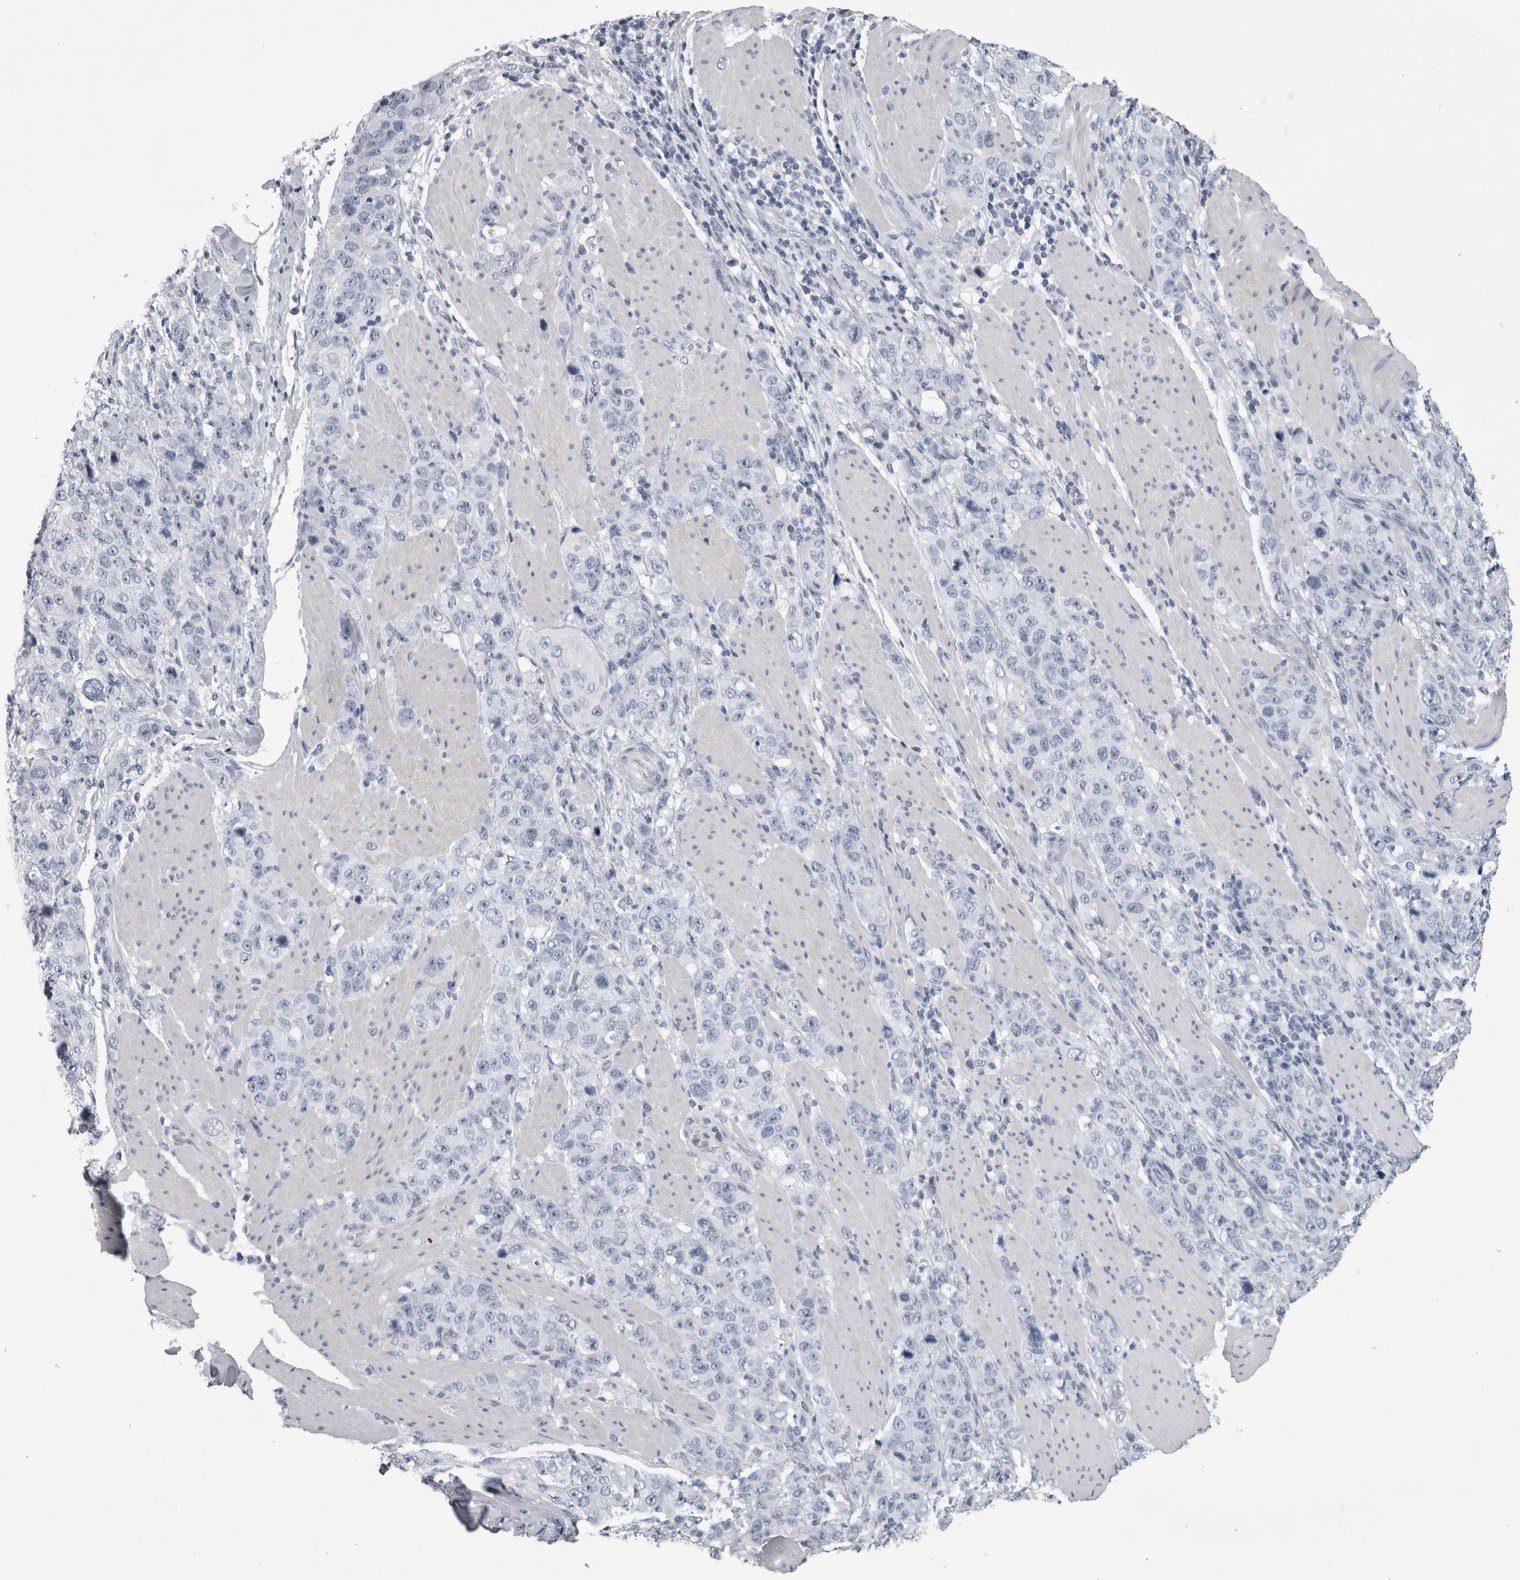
{"staining": {"intensity": "negative", "quantity": "none", "location": "none"}, "tissue": "stomach cancer", "cell_type": "Tumor cells", "image_type": "cancer", "snomed": [{"axis": "morphology", "description": "Adenocarcinoma, NOS"}, {"axis": "topography", "description": "Stomach"}], "caption": "There is no significant positivity in tumor cells of stomach cancer.", "gene": "ALDH8A1", "patient": {"sex": "male", "age": 48}}